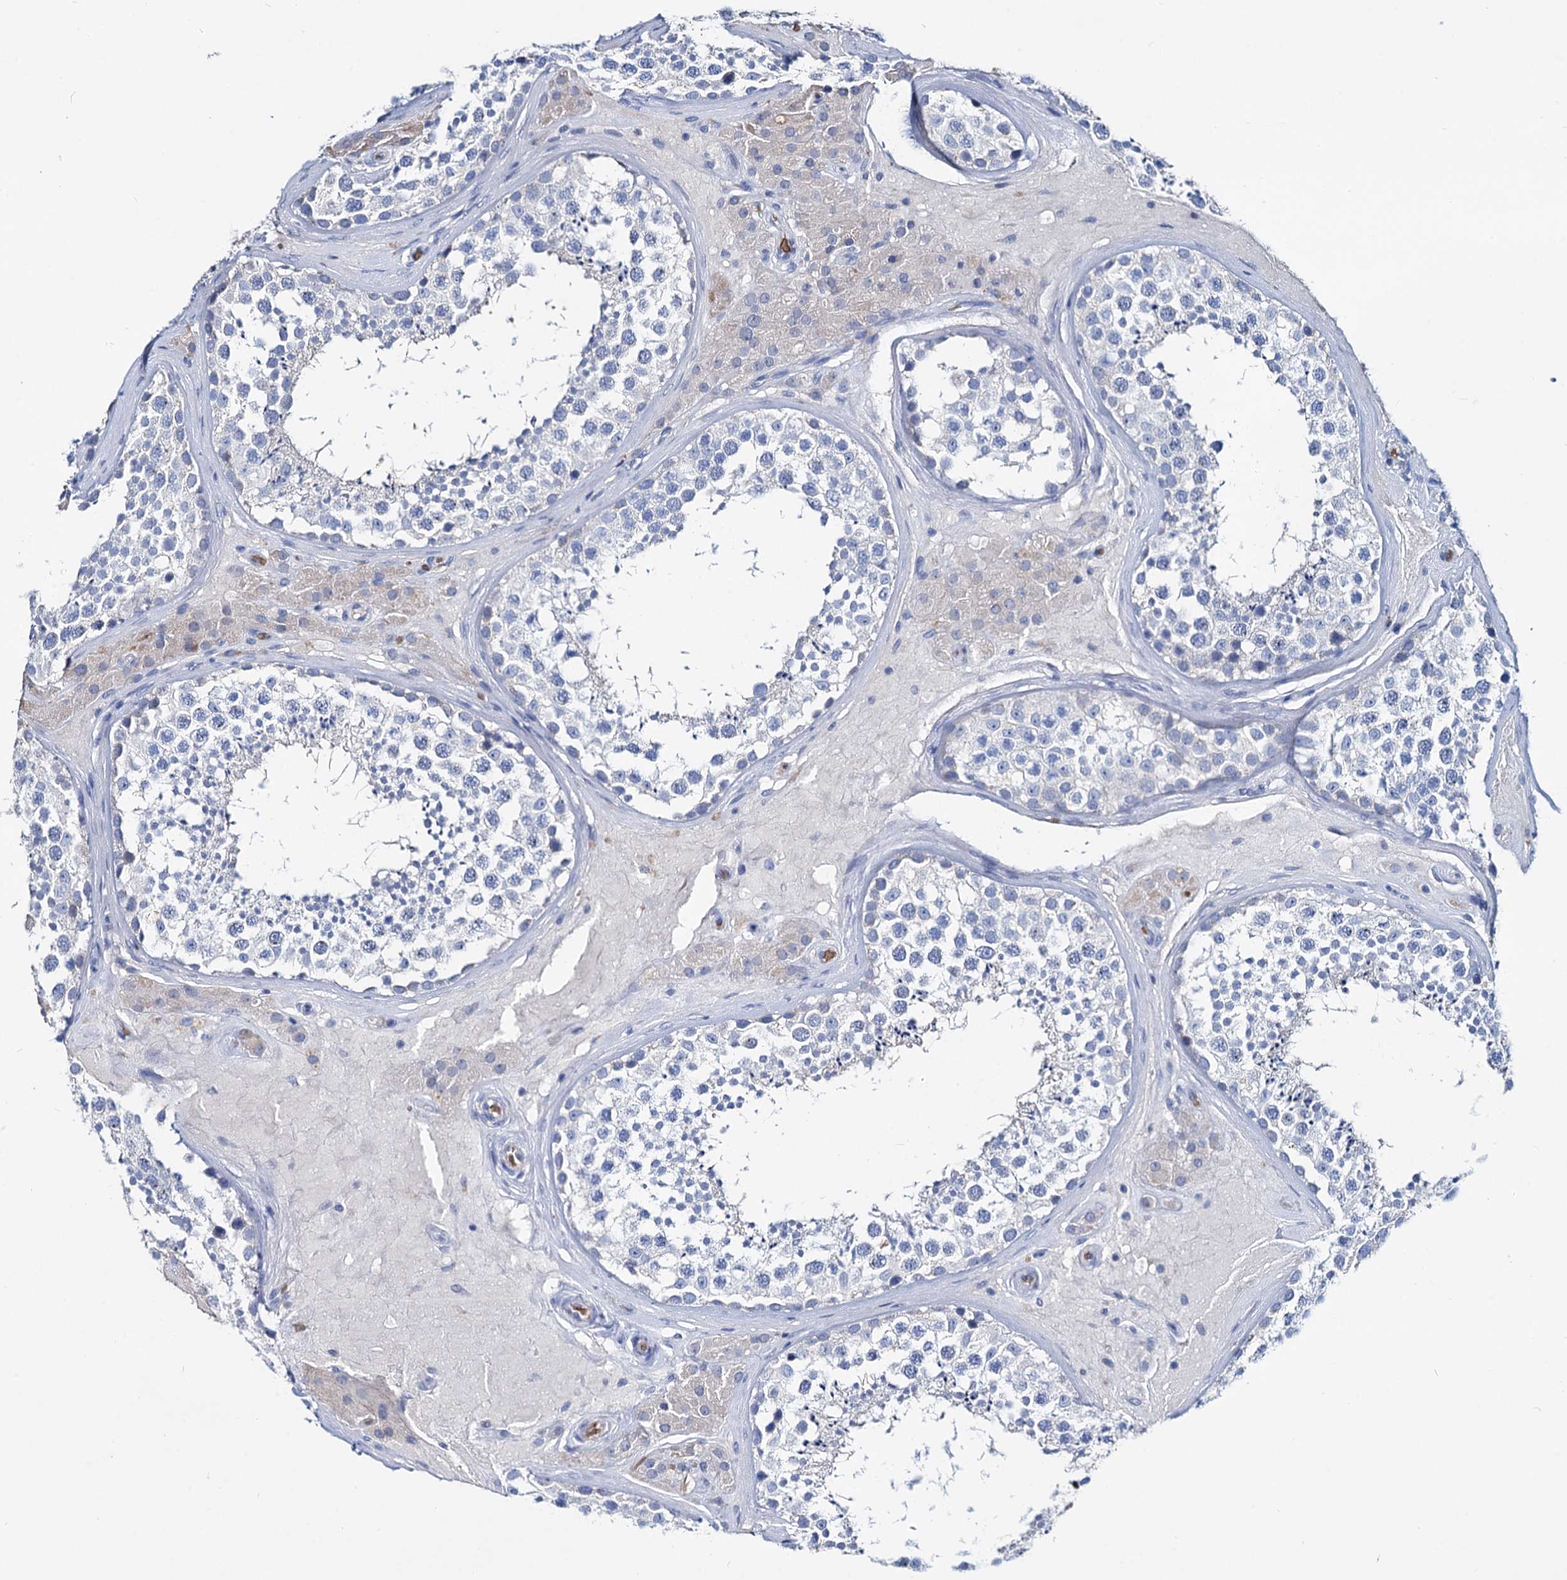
{"staining": {"intensity": "negative", "quantity": "none", "location": "none"}, "tissue": "testis", "cell_type": "Cells in seminiferous ducts", "image_type": "normal", "snomed": [{"axis": "morphology", "description": "Normal tissue, NOS"}, {"axis": "topography", "description": "Testis"}], "caption": "This is an immunohistochemistry histopathology image of benign human testis. There is no positivity in cells in seminiferous ducts.", "gene": "RPUSD3", "patient": {"sex": "male", "age": 46}}